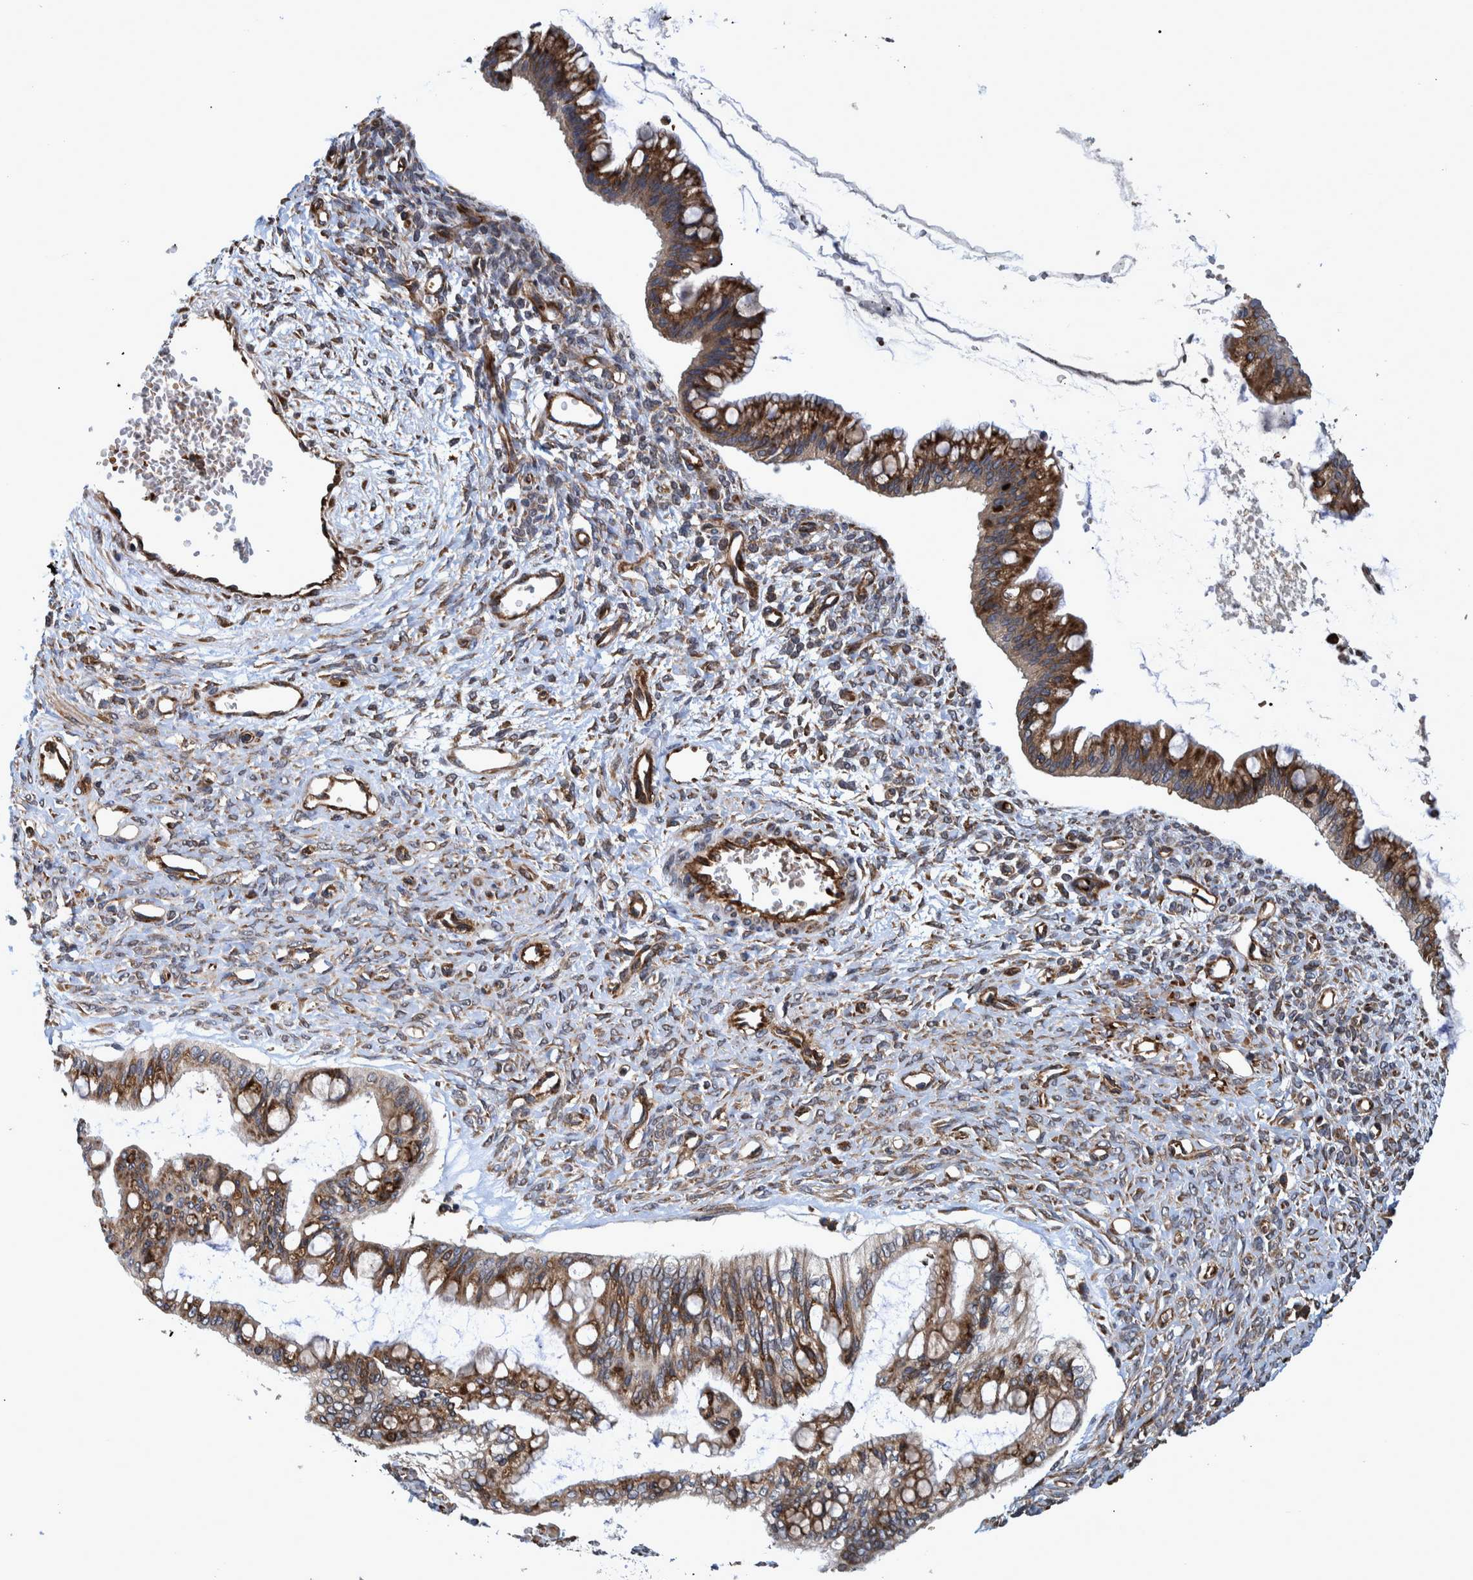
{"staining": {"intensity": "moderate", "quantity": ">75%", "location": "cytoplasmic/membranous"}, "tissue": "ovarian cancer", "cell_type": "Tumor cells", "image_type": "cancer", "snomed": [{"axis": "morphology", "description": "Cystadenocarcinoma, mucinous, NOS"}, {"axis": "topography", "description": "Ovary"}], "caption": "This image reveals mucinous cystadenocarcinoma (ovarian) stained with immunohistochemistry (IHC) to label a protein in brown. The cytoplasmic/membranous of tumor cells show moderate positivity for the protein. Nuclei are counter-stained blue.", "gene": "SPAG5", "patient": {"sex": "female", "age": 73}}